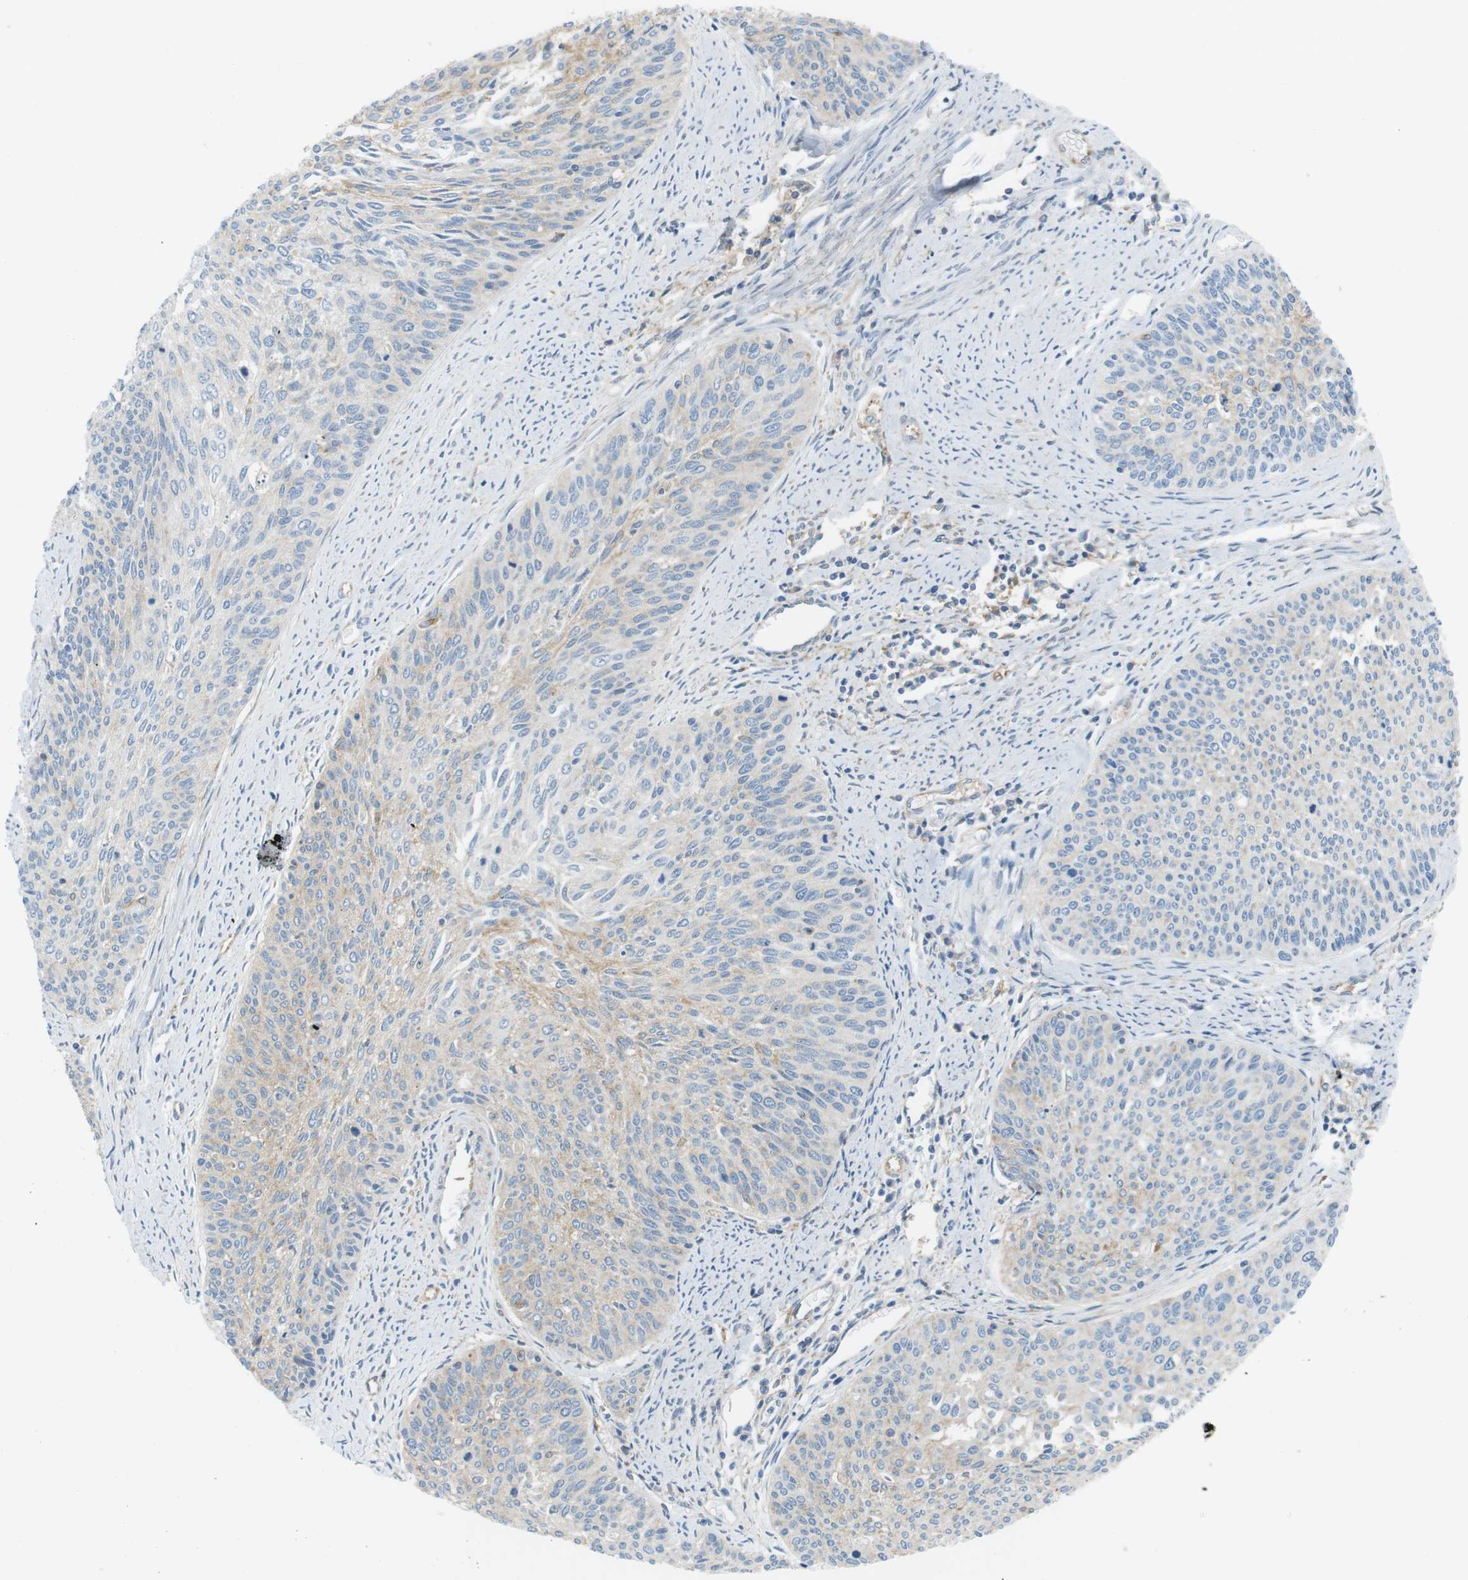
{"staining": {"intensity": "weak", "quantity": "<25%", "location": "cytoplasmic/membranous"}, "tissue": "cervical cancer", "cell_type": "Tumor cells", "image_type": "cancer", "snomed": [{"axis": "morphology", "description": "Squamous cell carcinoma, NOS"}, {"axis": "topography", "description": "Cervix"}], "caption": "Immunohistochemical staining of cervical cancer (squamous cell carcinoma) demonstrates no significant staining in tumor cells.", "gene": "PEPD", "patient": {"sex": "female", "age": 55}}